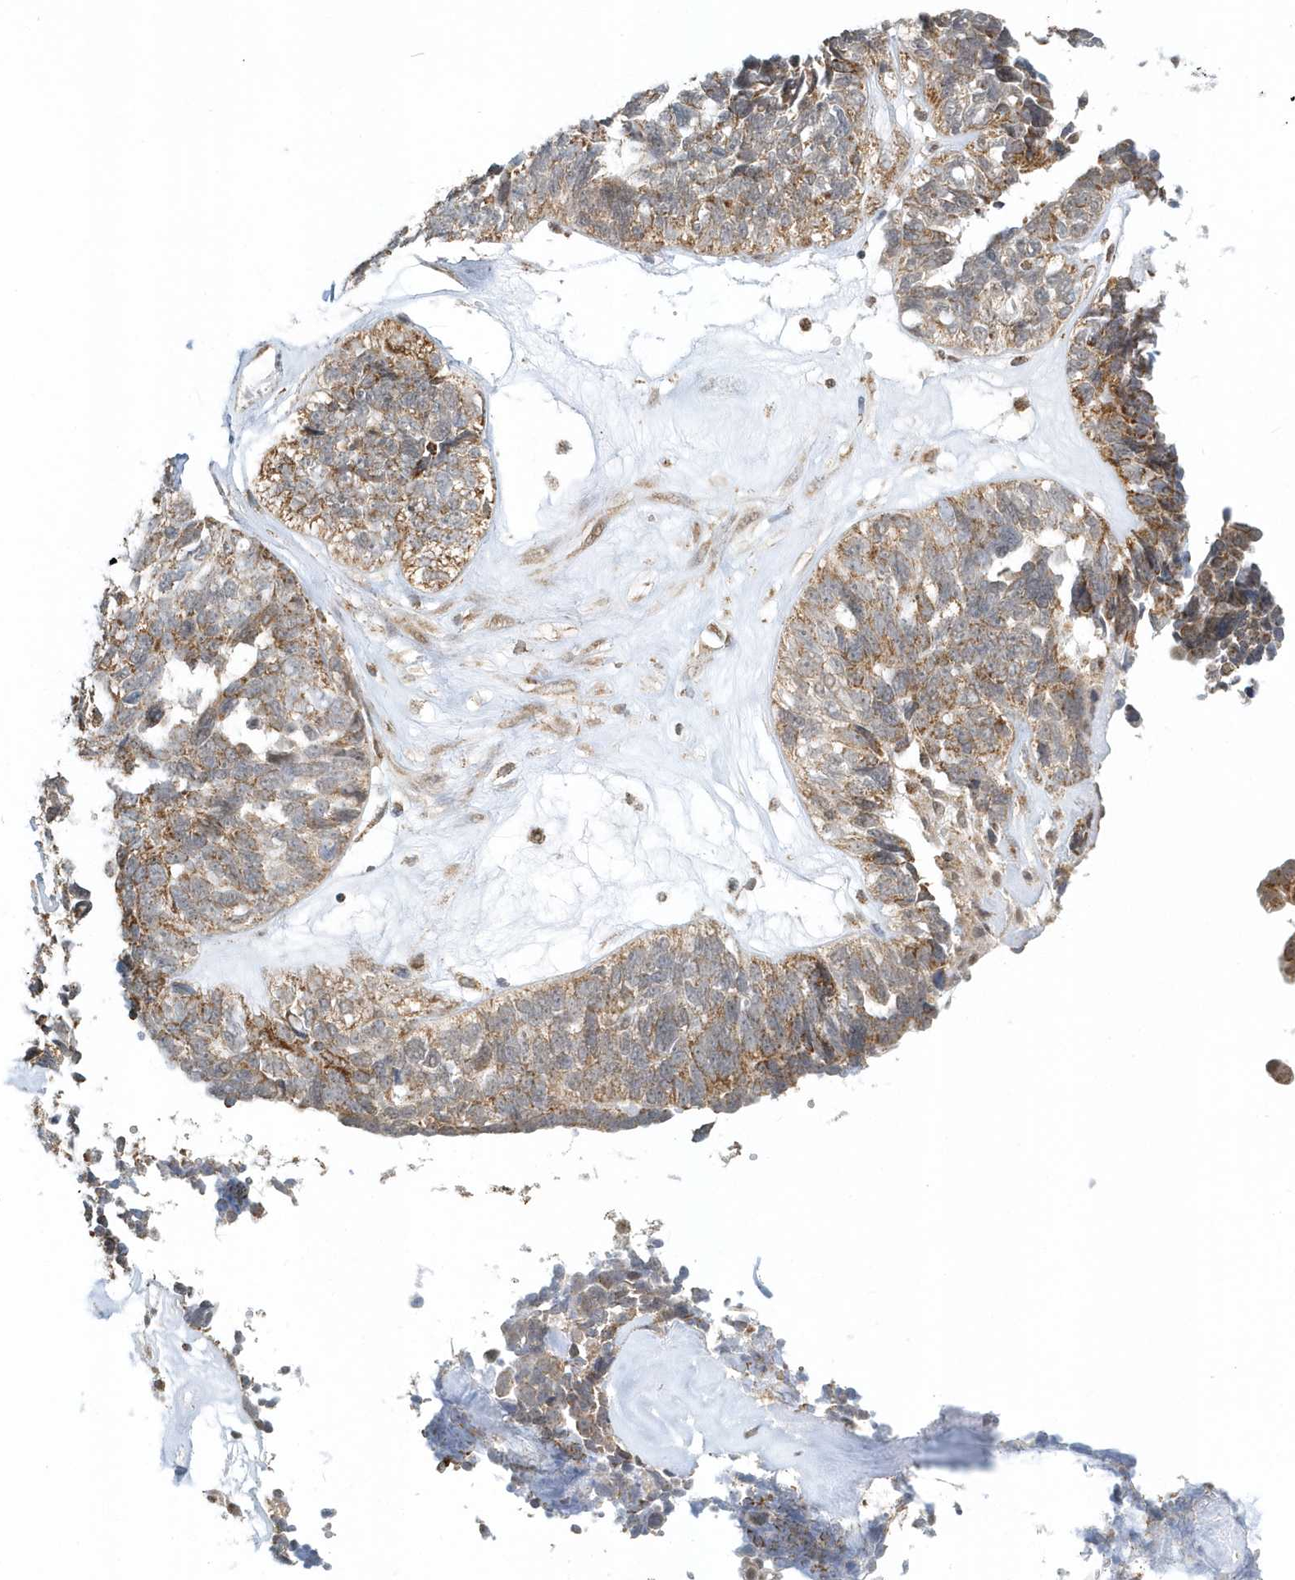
{"staining": {"intensity": "moderate", "quantity": ">75%", "location": "cytoplasmic/membranous"}, "tissue": "ovarian cancer", "cell_type": "Tumor cells", "image_type": "cancer", "snomed": [{"axis": "morphology", "description": "Cystadenocarcinoma, serous, NOS"}, {"axis": "topography", "description": "Ovary"}], "caption": "High-magnification brightfield microscopy of ovarian cancer (serous cystadenocarcinoma) stained with DAB (brown) and counterstained with hematoxylin (blue). tumor cells exhibit moderate cytoplasmic/membranous expression is present in about>75% of cells.", "gene": "PSMD6", "patient": {"sex": "female", "age": 79}}